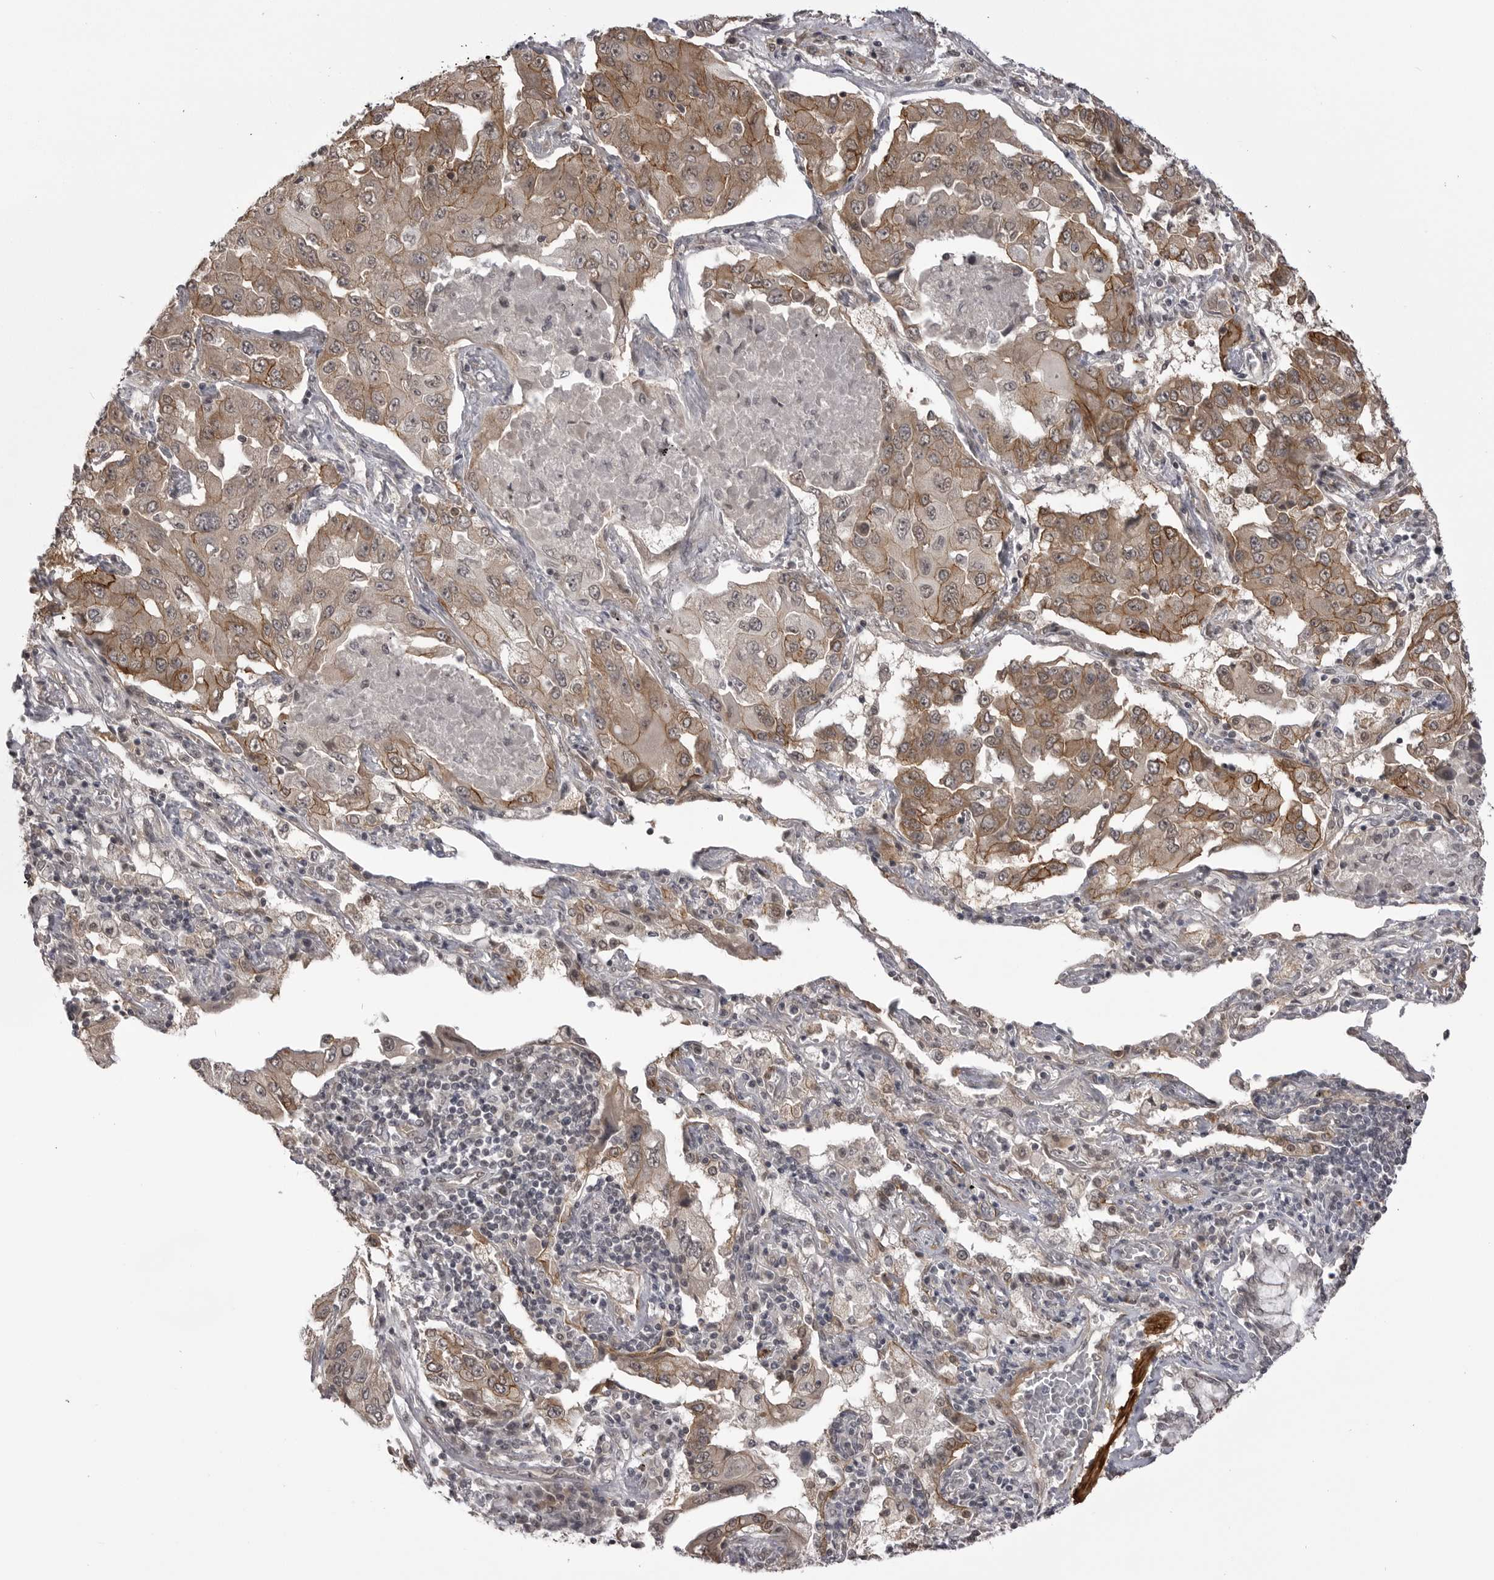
{"staining": {"intensity": "moderate", "quantity": "25%-75%", "location": "cytoplasmic/membranous"}, "tissue": "lung cancer", "cell_type": "Tumor cells", "image_type": "cancer", "snomed": [{"axis": "morphology", "description": "Adenocarcinoma, NOS"}, {"axis": "topography", "description": "Lung"}], "caption": "DAB immunohistochemical staining of human adenocarcinoma (lung) shows moderate cytoplasmic/membranous protein positivity in about 25%-75% of tumor cells.", "gene": "SORBS1", "patient": {"sex": "female", "age": 65}}